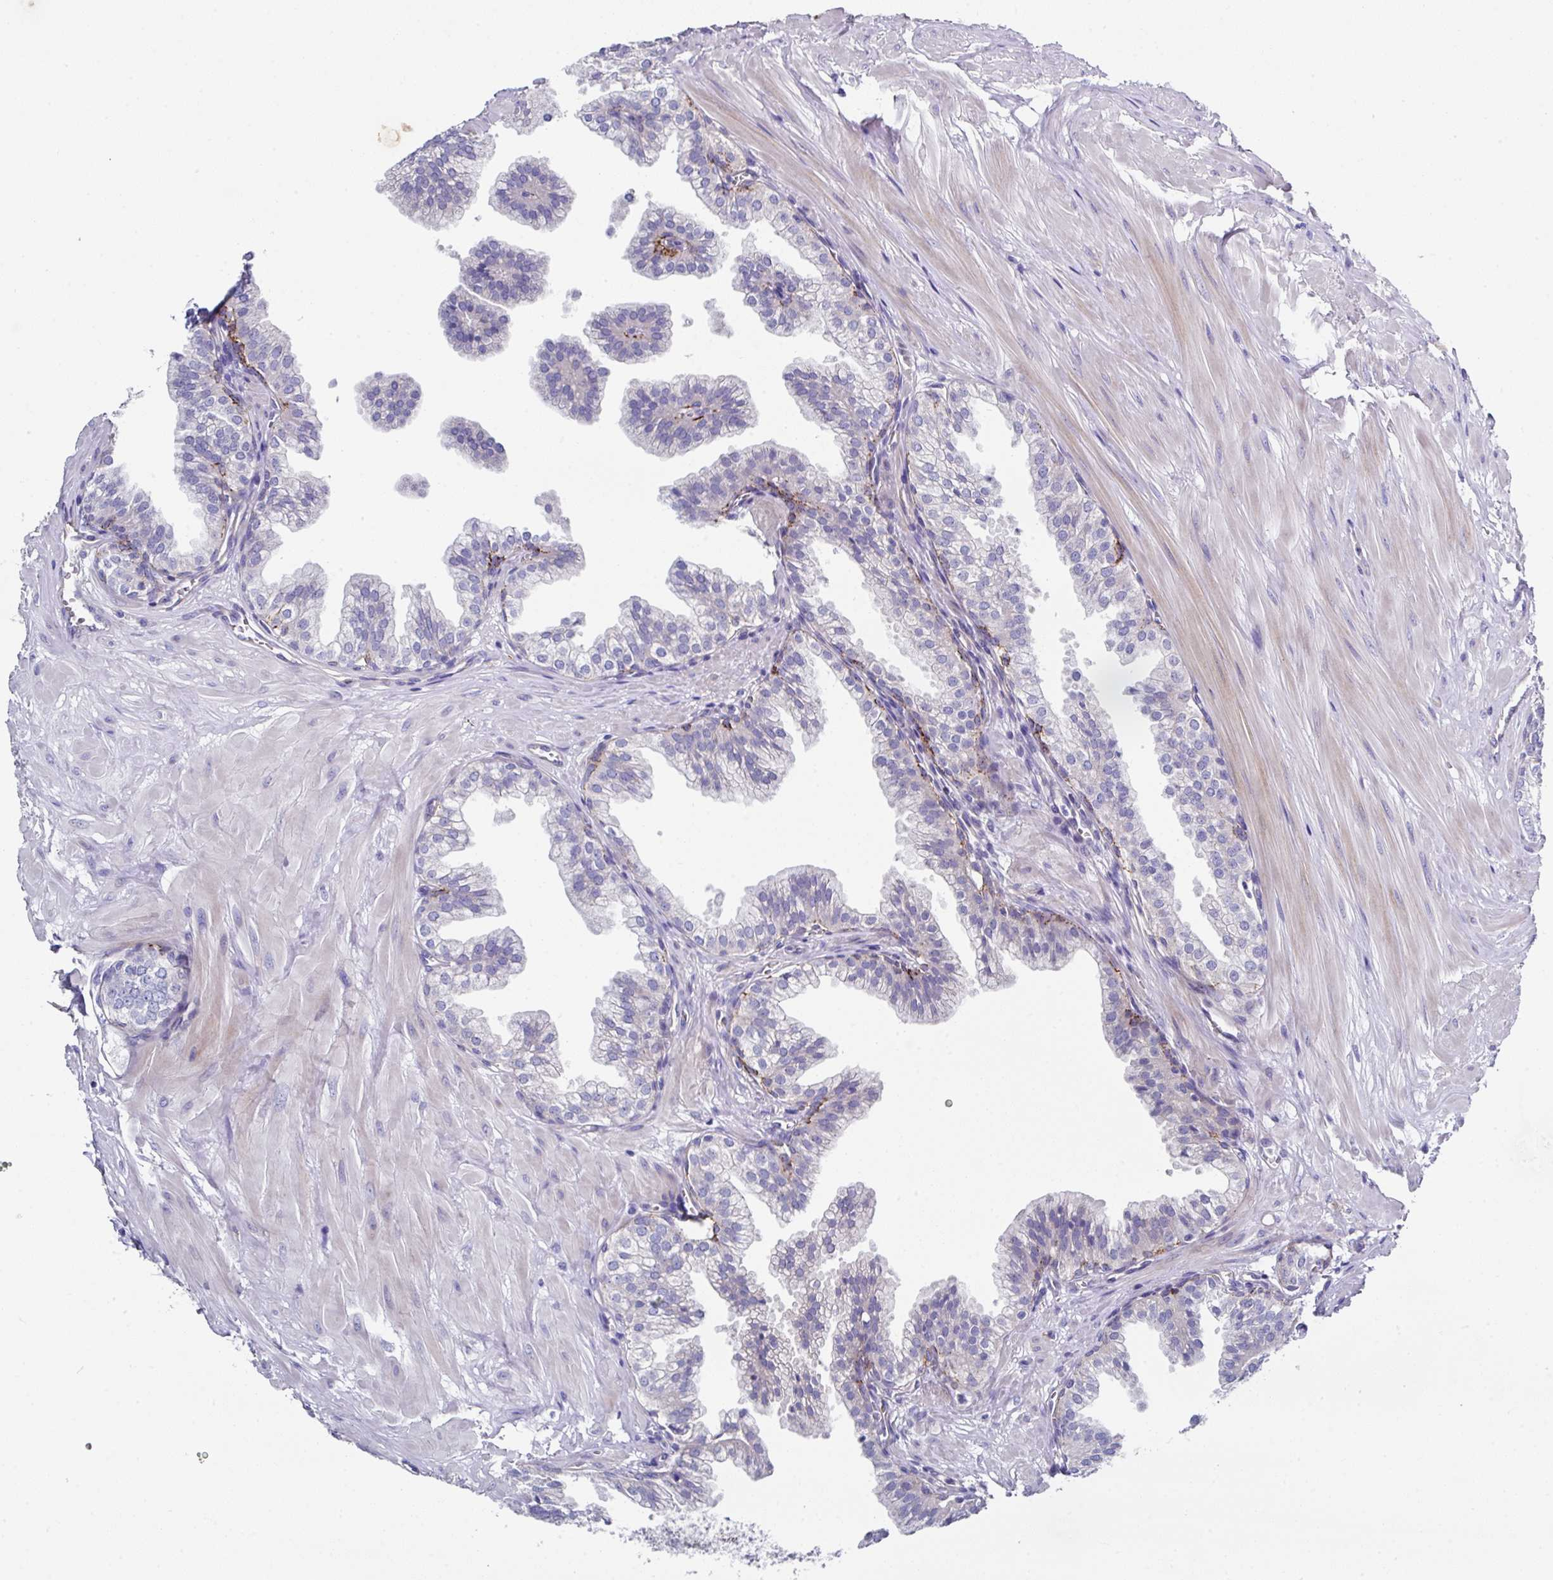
{"staining": {"intensity": "strong", "quantity": "<25%", "location": "cytoplasmic/membranous"}, "tissue": "prostate", "cell_type": "Glandular cells", "image_type": "normal", "snomed": [{"axis": "morphology", "description": "Normal tissue, NOS"}, {"axis": "topography", "description": "Prostate"}, {"axis": "topography", "description": "Peripheral nerve tissue"}], "caption": "An image of prostate stained for a protein displays strong cytoplasmic/membranous brown staining in glandular cells.", "gene": "CLDN1", "patient": {"sex": "male", "age": 55}}